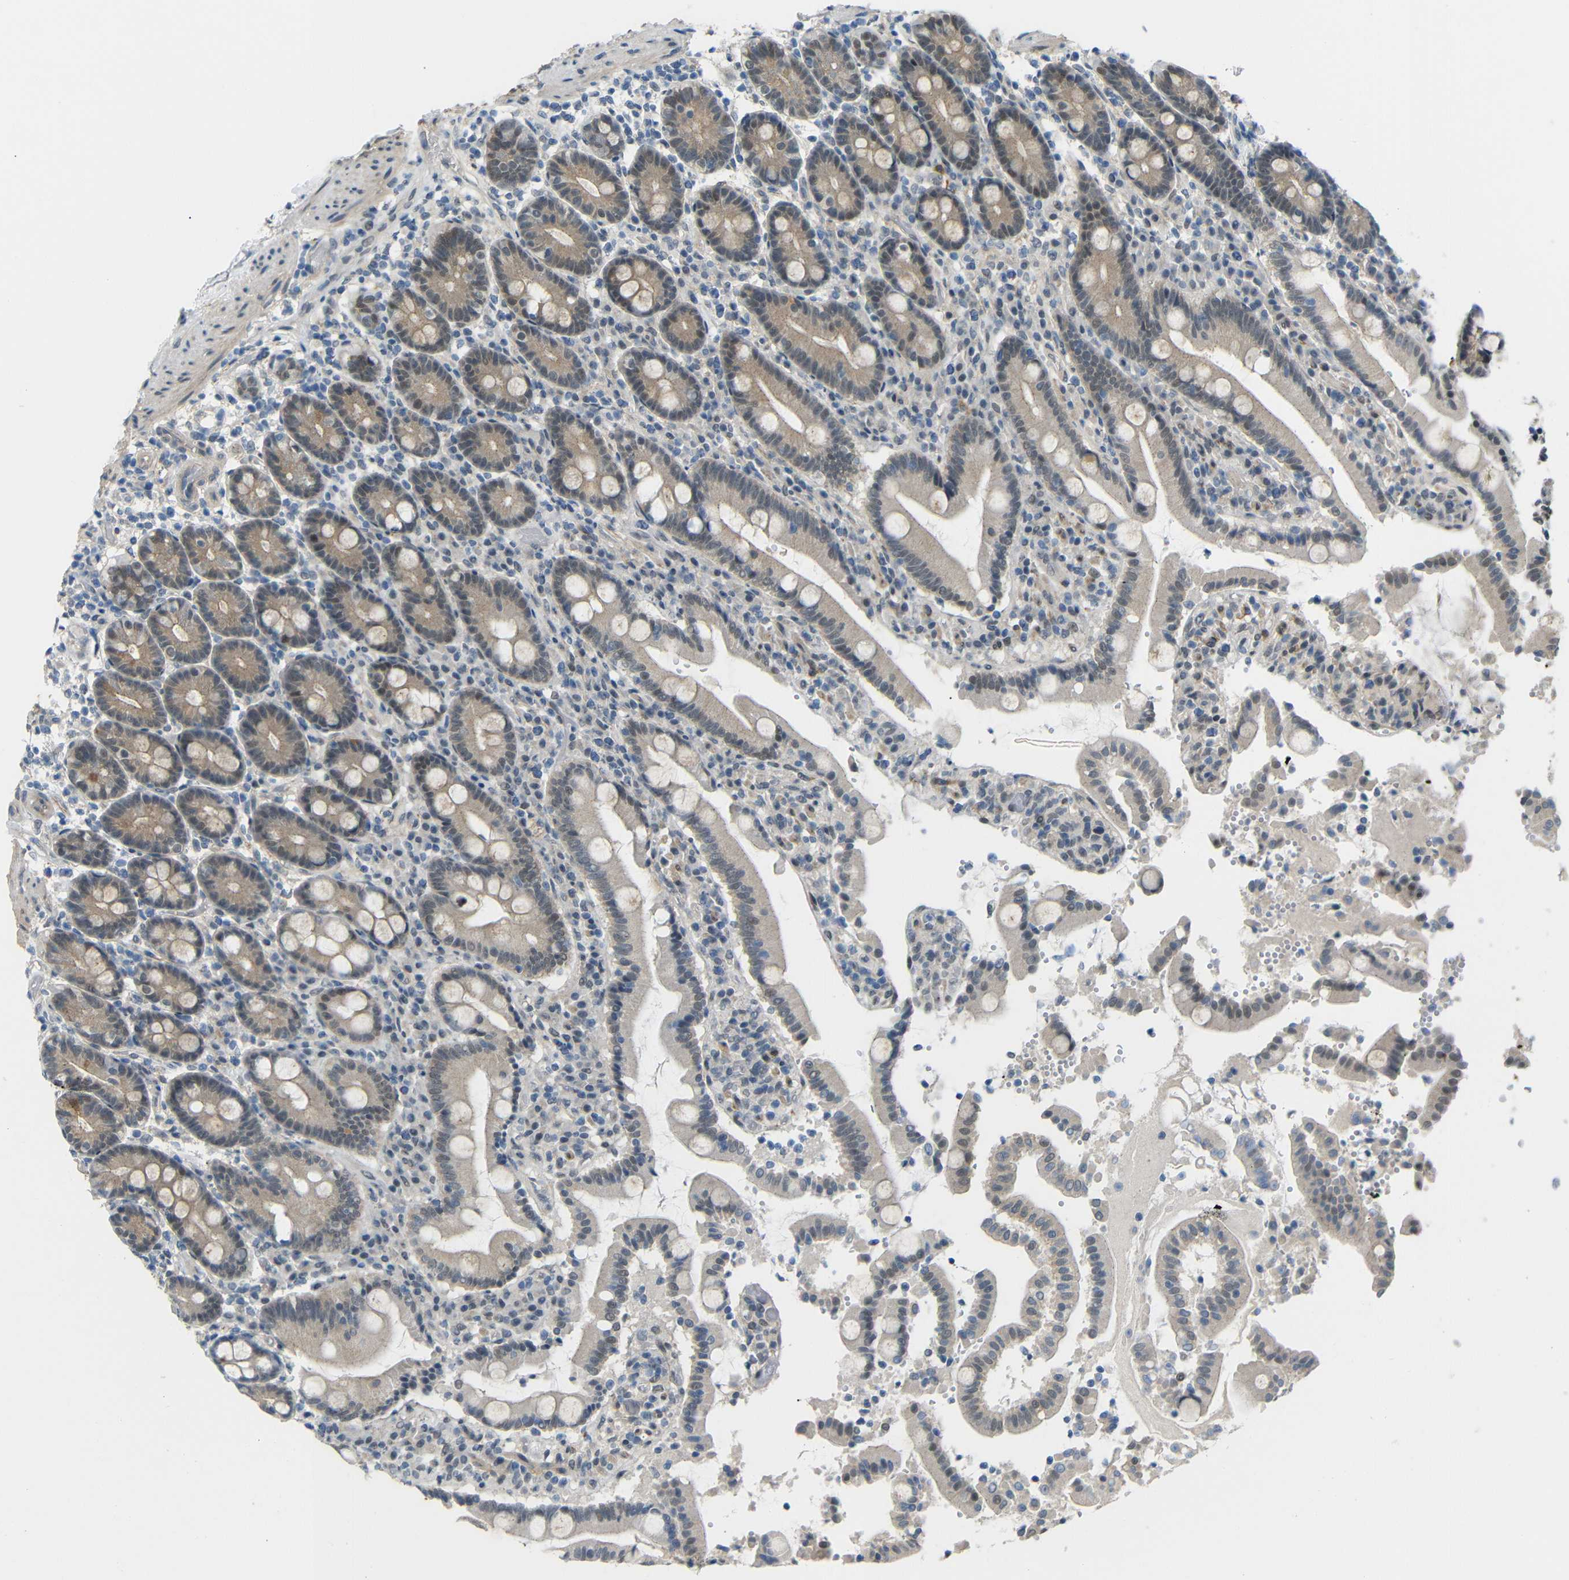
{"staining": {"intensity": "weak", "quantity": "25%-75%", "location": "cytoplasmic/membranous"}, "tissue": "duodenum", "cell_type": "Glandular cells", "image_type": "normal", "snomed": [{"axis": "morphology", "description": "Normal tissue, NOS"}, {"axis": "topography", "description": "Small intestine, NOS"}], "caption": "This is a photomicrograph of immunohistochemistry staining of normal duodenum, which shows weak staining in the cytoplasmic/membranous of glandular cells.", "gene": "GPR158", "patient": {"sex": "female", "age": 71}}